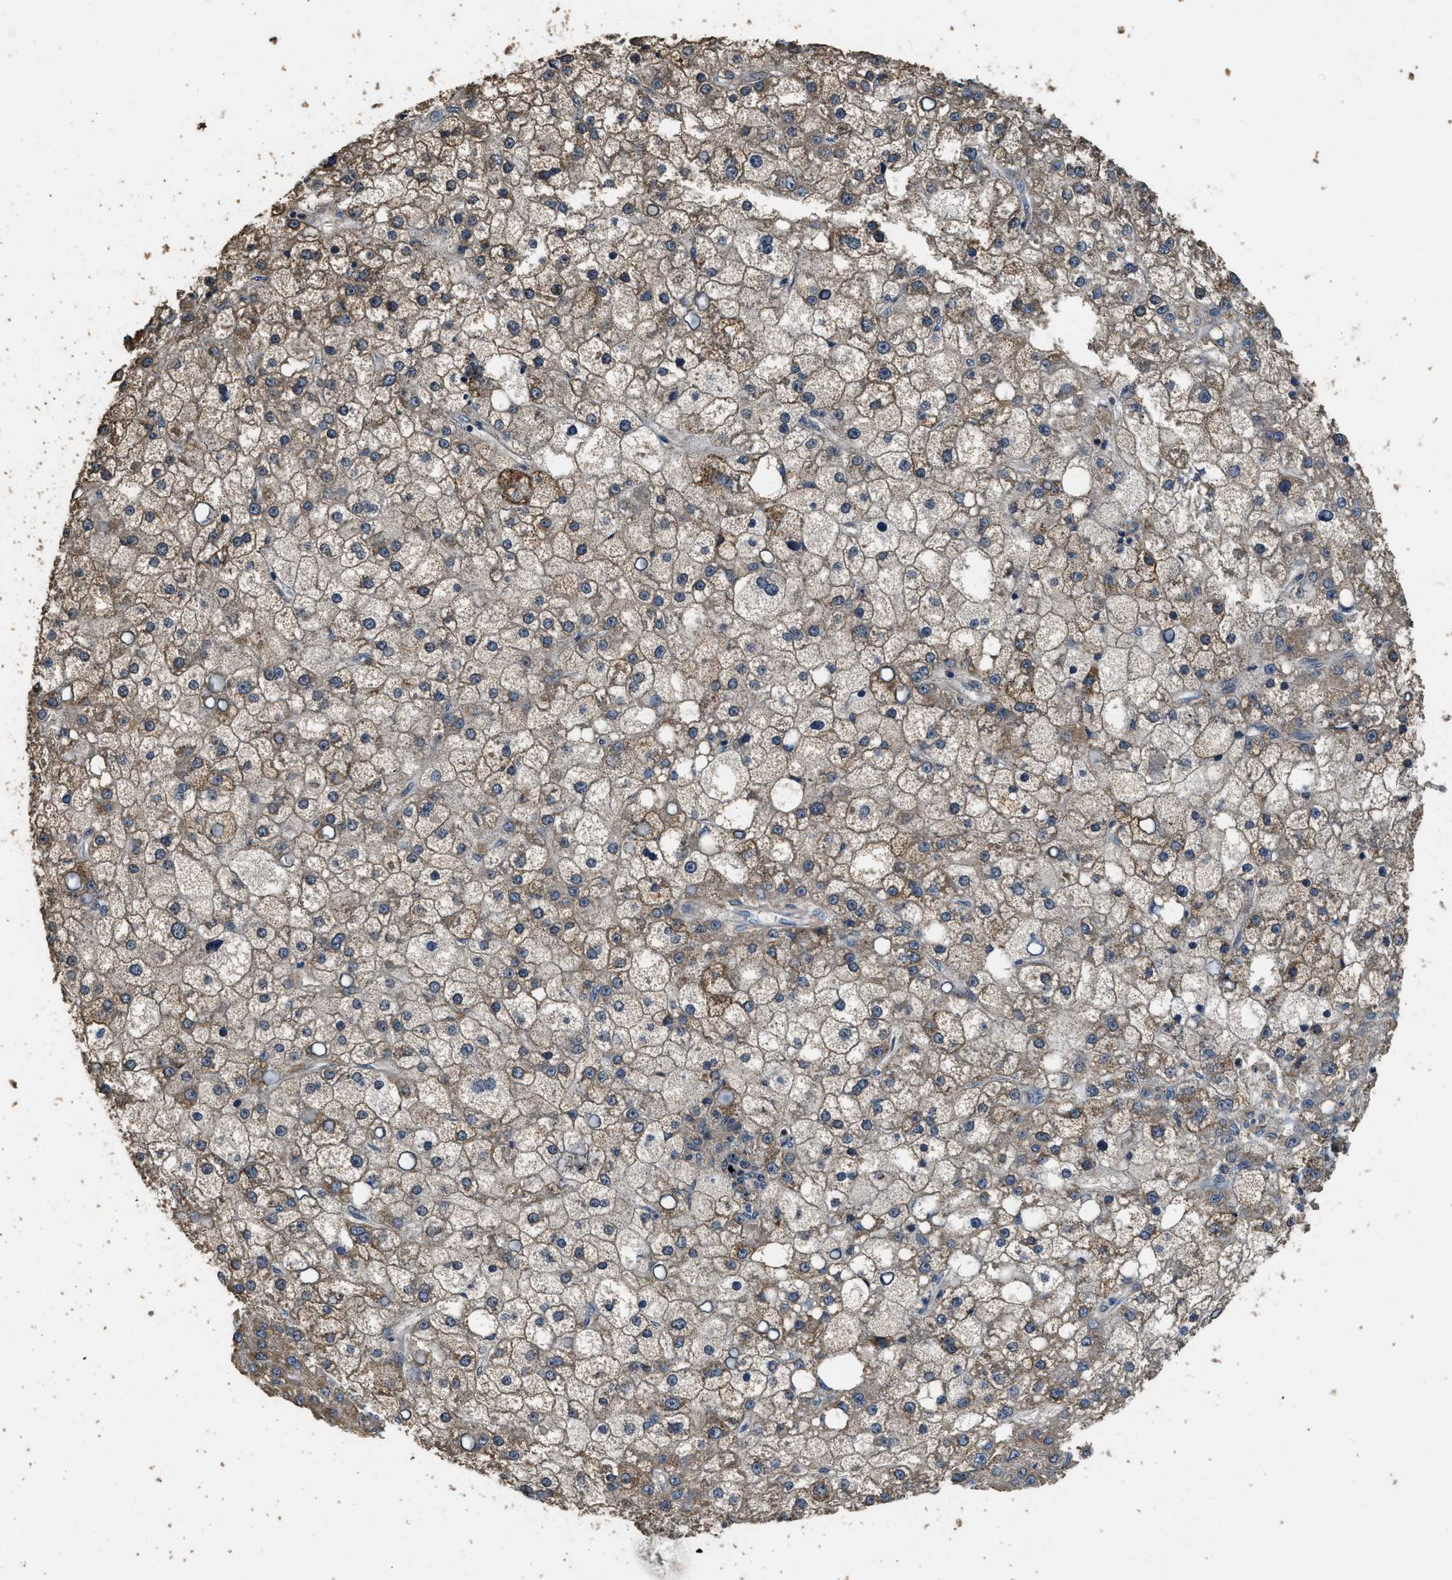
{"staining": {"intensity": "weak", "quantity": ">75%", "location": "cytoplasmic/membranous"}, "tissue": "liver cancer", "cell_type": "Tumor cells", "image_type": "cancer", "snomed": [{"axis": "morphology", "description": "Carcinoma, Hepatocellular, NOS"}, {"axis": "topography", "description": "Liver"}], "caption": "A photomicrograph of human liver cancer (hepatocellular carcinoma) stained for a protein reveals weak cytoplasmic/membranous brown staining in tumor cells.", "gene": "THBS2", "patient": {"sex": "male", "age": 67}}